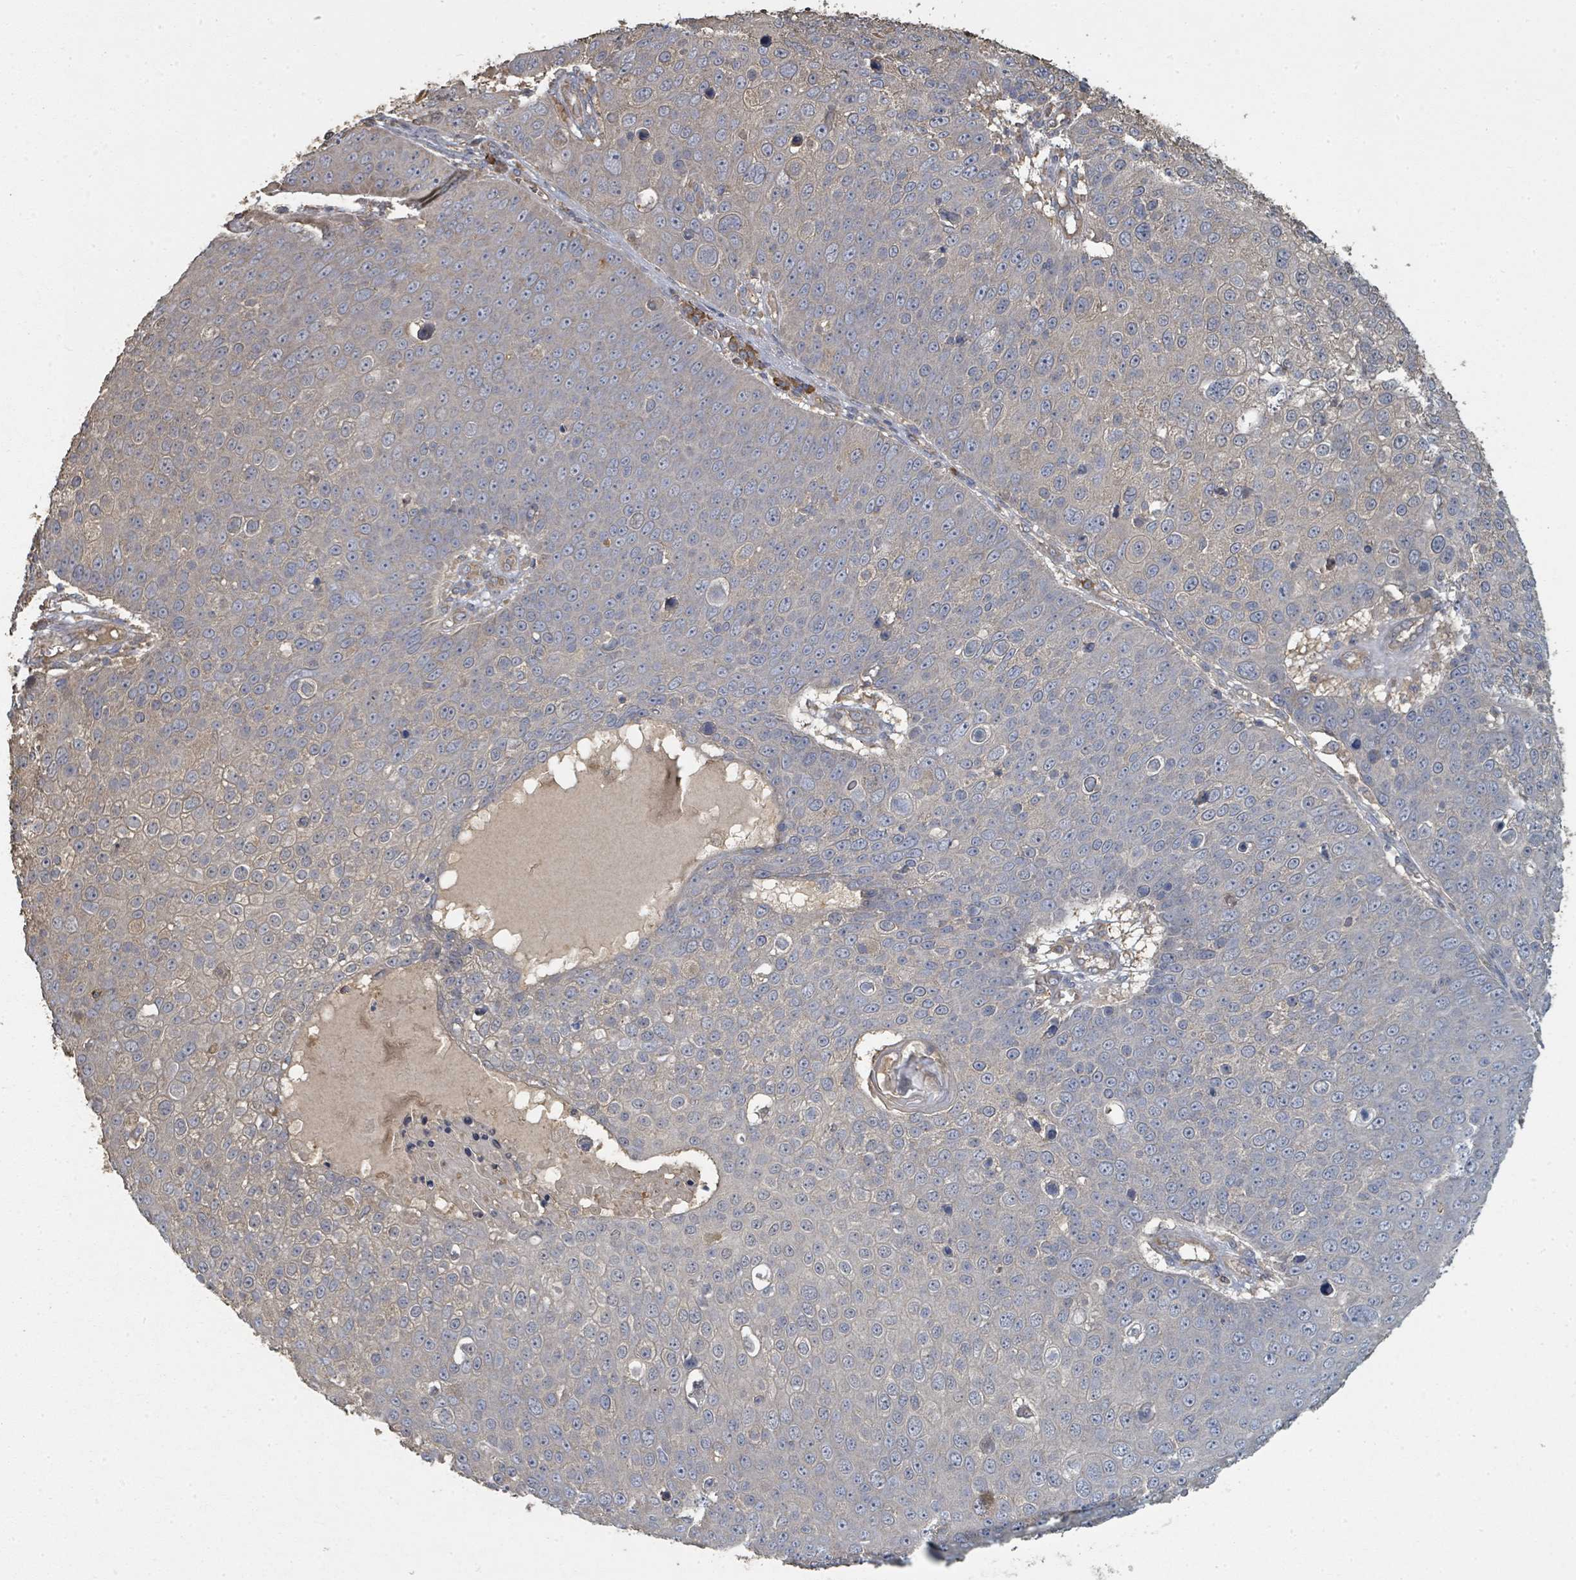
{"staining": {"intensity": "negative", "quantity": "none", "location": "none"}, "tissue": "skin cancer", "cell_type": "Tumor cells", "image_type": "cancer", "snomed": [{"axis": "morphology", "description": "Squamous cell carcinoma, NOS"}, {"axis": "topography", "description": "Skin"}], "caption": "Human skin cancer (squamous cell carcinoma) stained for a protein using immunohistochemistry (IHC) exhibits no staining in tumor cells.", "gene": "WDFY1", "patient": {"sex": "male", "age": 71}}